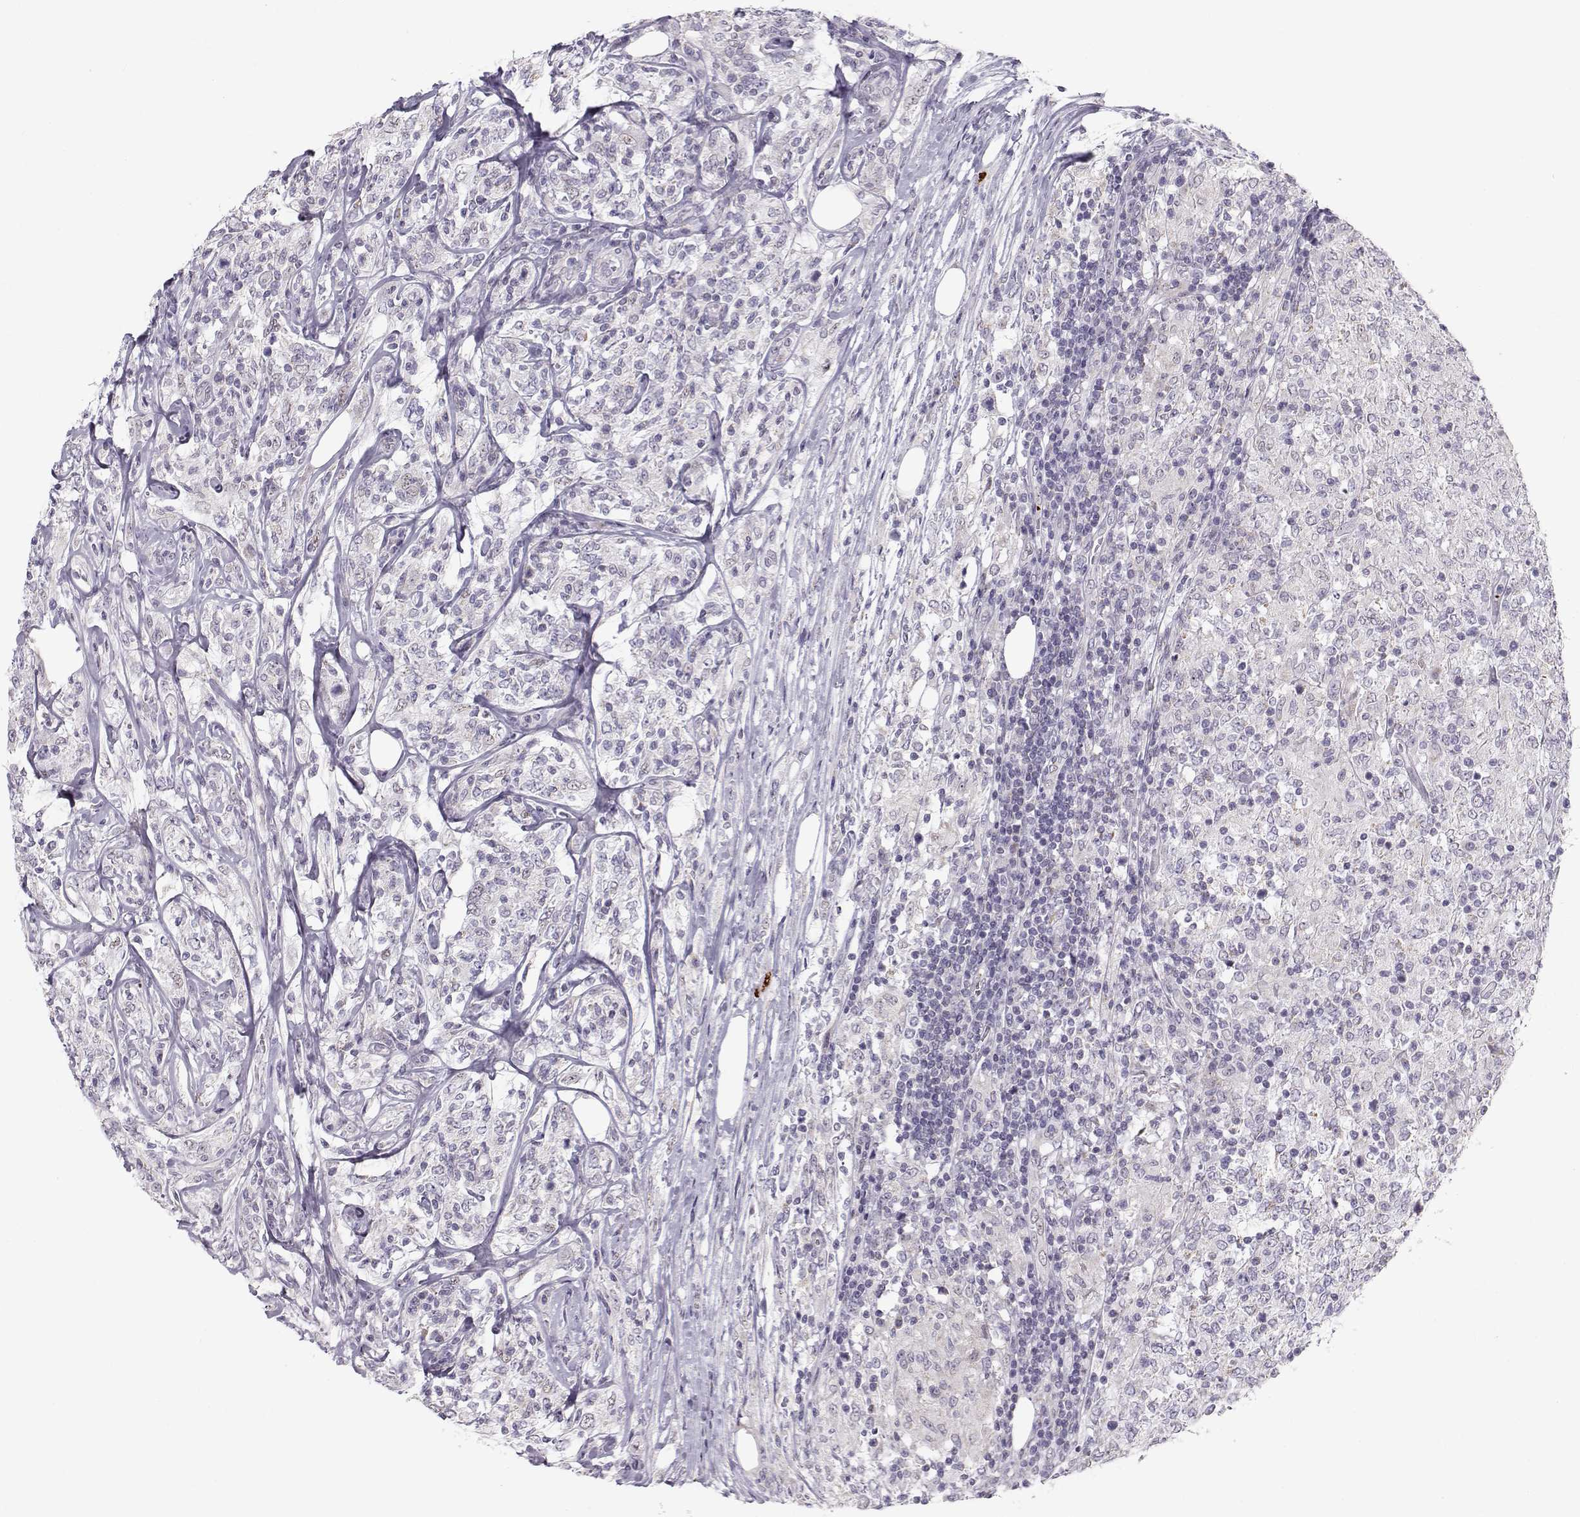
{"staining": {"intensity": "negative", "quantity": "none", "location": "none"}, "tissue": "lymphoma", "cell_type": "Tumor cells", "image_type": "cancer", "snomed": [{"axis": "morphology", "description": "Malignant lymphoma, non-Hodgkin's type, High grade"}, {"axis": "topography", "description": "Lymph node"}], "caption": "This image is of lymphoma stained with immunohistochemistry (IHC) to label a protein in brown with the nuclei are counter-stained blue. There is no staining in tumor cells.", "gene": "KLF17", "patient": {"sex": "female", "age": 84}}